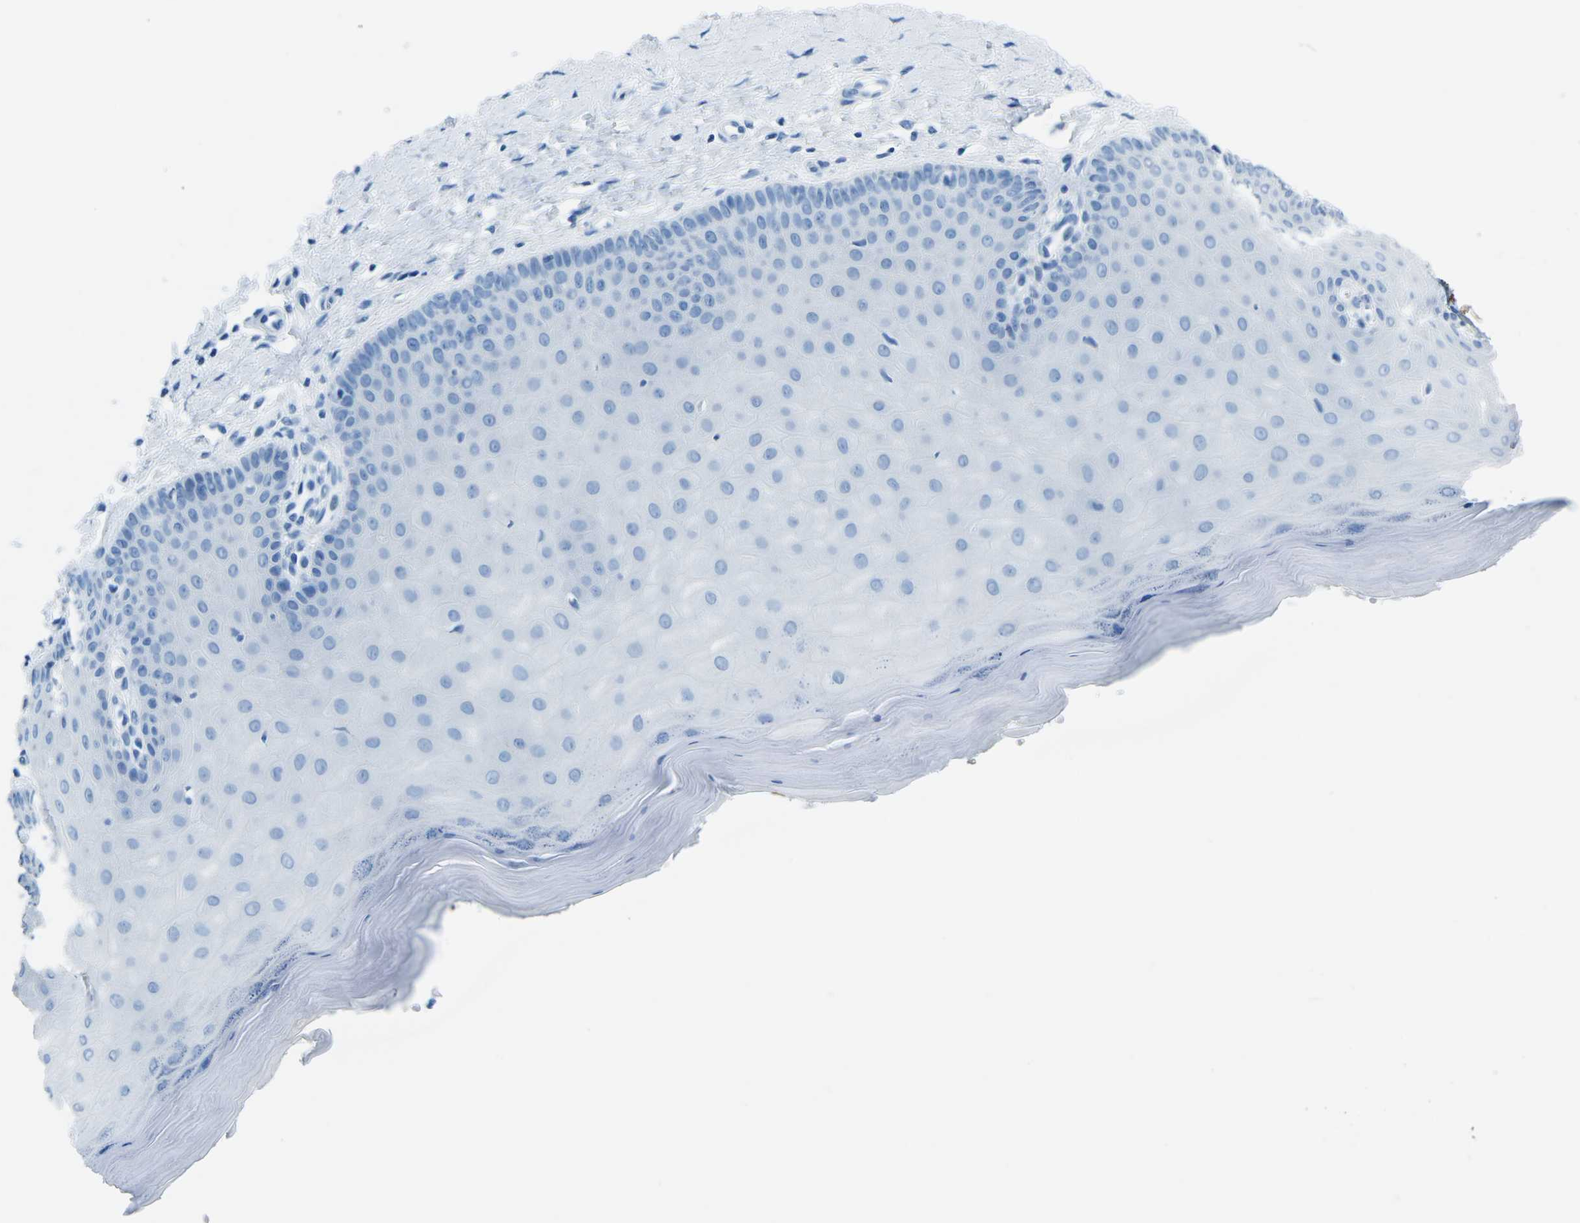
{"staining": {"intensity": "negative", "quantity": "none", "location": "none"}, "tissue": "cervix", "cell_type": "Glandular cells", "image_type": "normal", "snomed": [{"axis": "morphology", "description": "Normal tissue, NOS"}, {"axis": "topography", "description": "Cervix"}], "caption": "The histopathology image exhibits no staining of glandular cells in benign cervix.", "gene": "MYH8", "patient": {"sex": "female", "age": 55}}